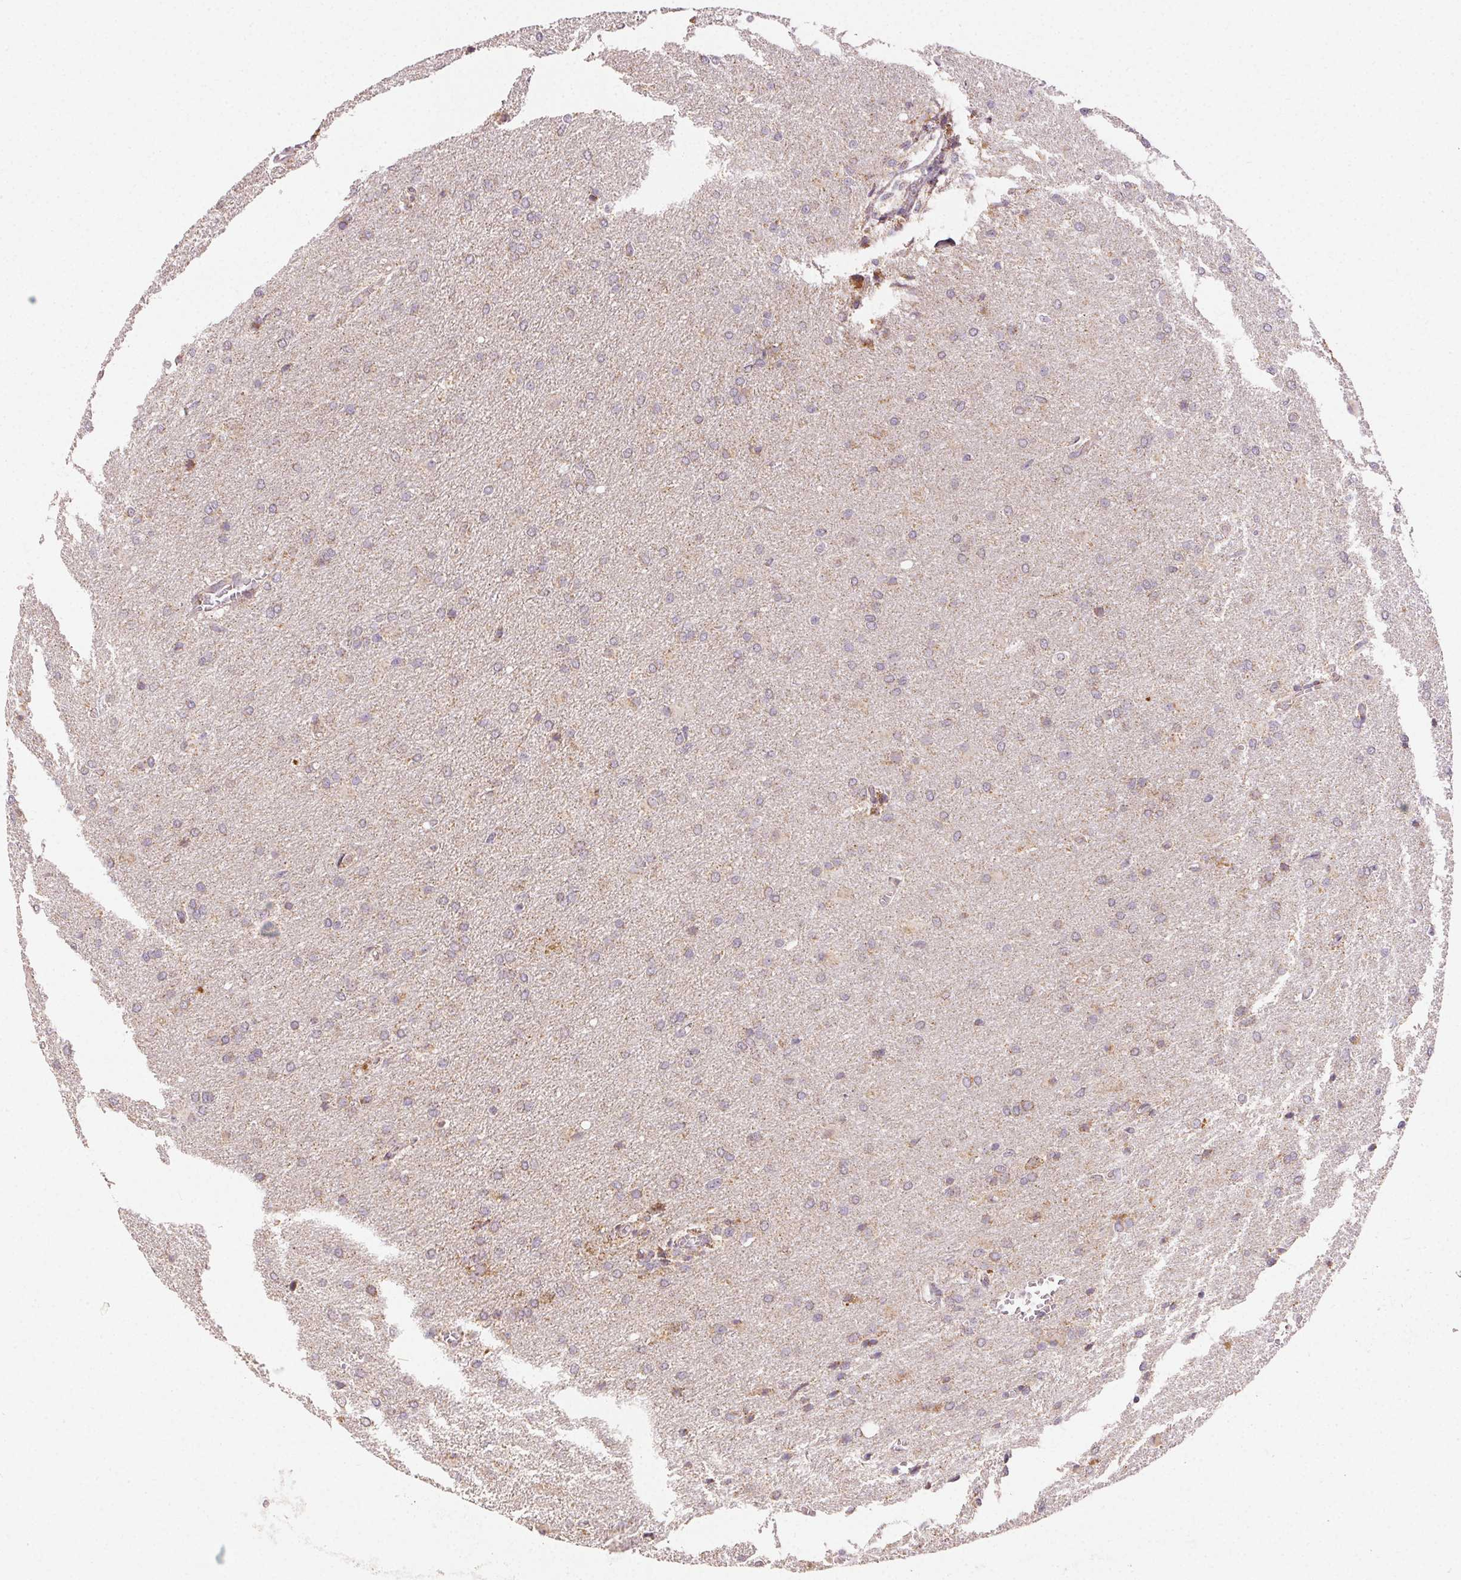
{"staining": {"intensity": "negative", "quantity": "none", "location": "none"}, "tissue": "glioma", "cell_type": "Tumor cells", "image_type": "cancer", "snomed": [{"axis": "morphology", "description": "Glioma, malignant, High grade"}, {"axis": "topography", "description": "Brain"}], "caption": "A high-resolution micrograph shows IHC staining of malignant glioma (high-grade), which shows no significant positivity in tumor cells. (DAB immunohistochemistry visualized using brightfield microscopy, high magnification).", "gene": "CLASP1", "patient": {"sex": "male", "age": 68}}